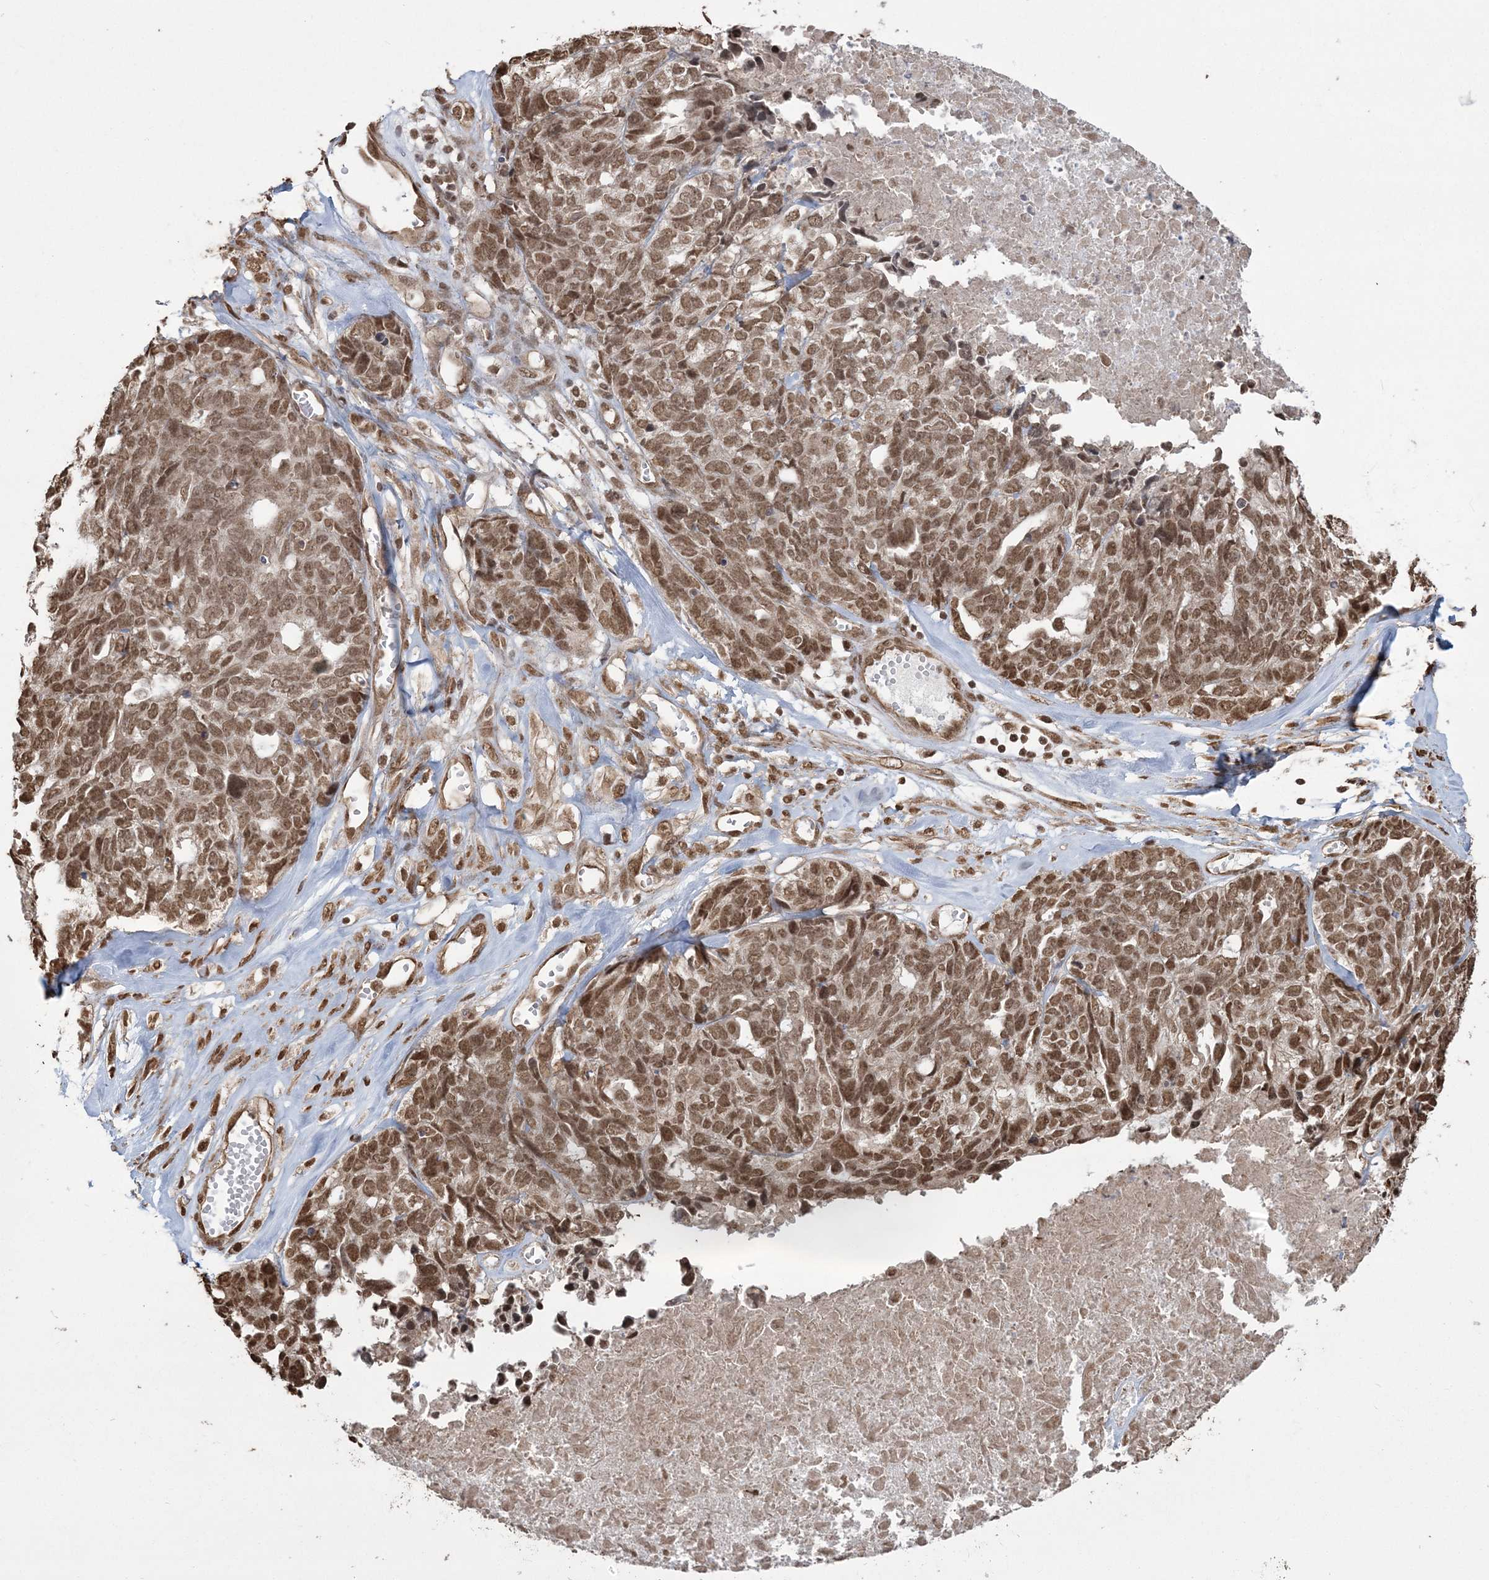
{"staining": {"intensity": "strong", "quantity": ">75%", "location": "cytoplasmic/membranous,nuclear"}, "tissue": "ovarian cancer", "cell_type": "Tumor cells", "image_type": "cancer", "snomed": [{"axis": "morphology", "description": "Cystadenocarcinoma, serous, NOS"}, {"axis": "topography", "description": "Ovary"}], "caption": "Serous cystadenocarcinoma (ovarian) stained for a protein reveals strong cytoplasmic/membranous and nuclear positivity in tumor cells.", "gene": "ZNF839", "patient": {"sex": "female", "age": 79}}